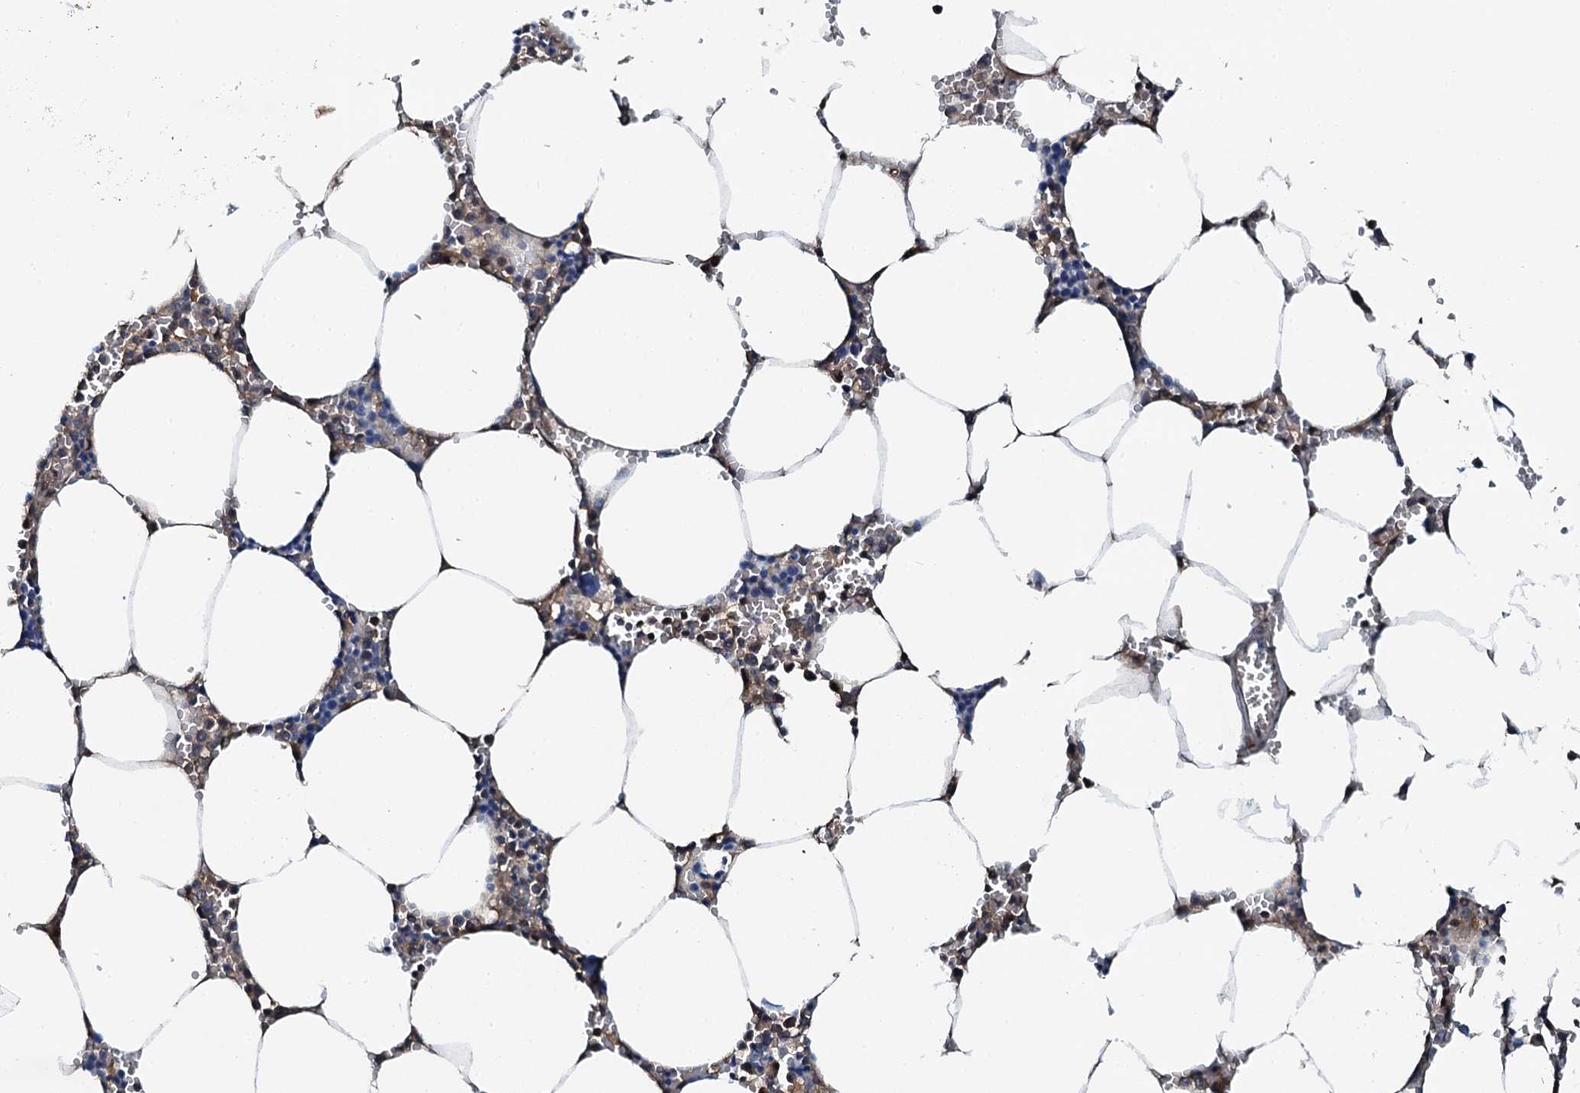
{"staining": {"intensity": "moderate", "quantity": "<25%", "location": "cytoplasmic/membranous"}, "tissue": "bone marrow", "cell_type": "Hematopoietic cells", "image_type": "normal", "snomed": [{"axis": "morphology", "description": "Normal tissue, NOS"}, {"axis": "topography", "description": "Bone marrow"}], "caption": "Immunohistochemical staining of benign bone marrow displays moderate cytoplasmic/membranous protein expression in about <25% of hematopoietic cells.", "gene": "FLYWCH1", "patient": {"sex": "male", "age": 70}}